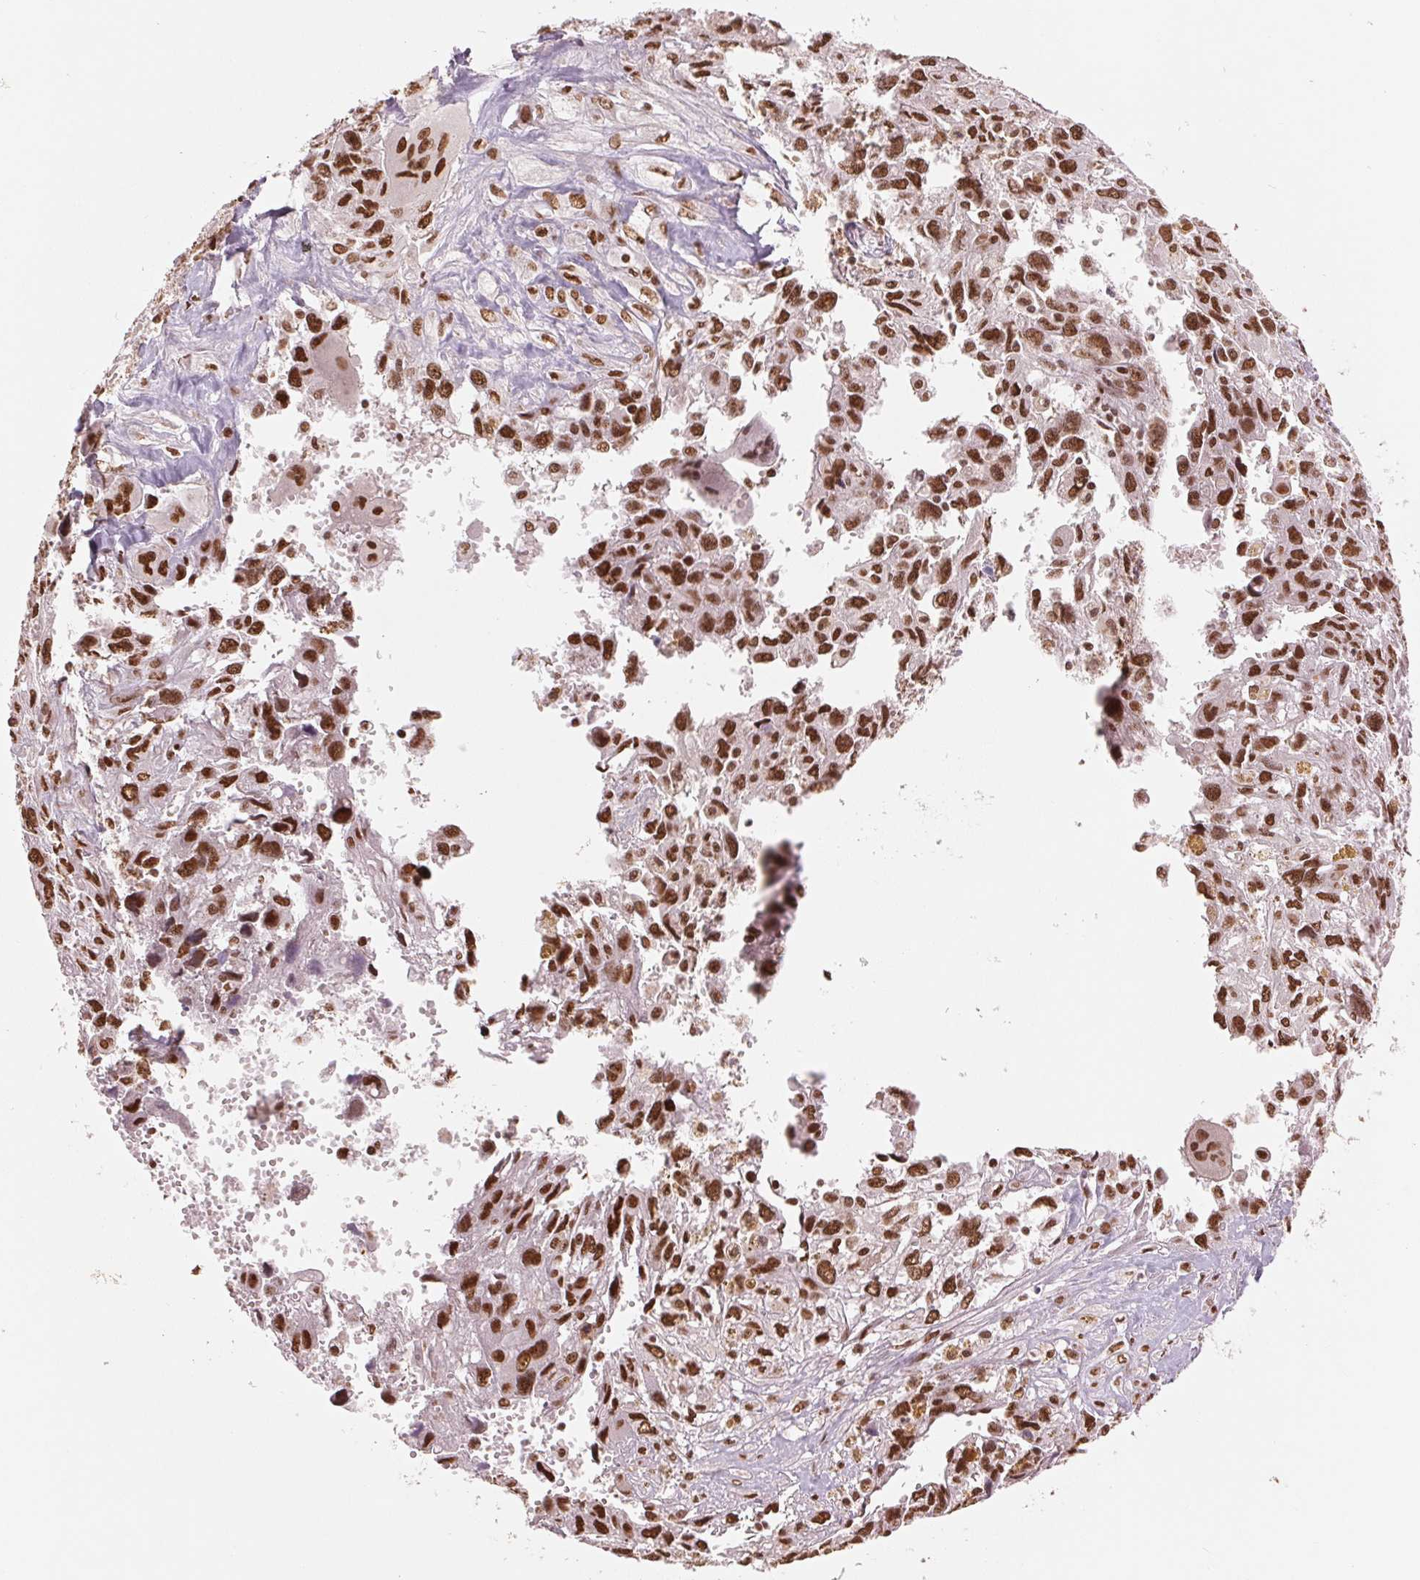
{"staining": {"intensity": "strong", "quantity": ">75%", "location": "nuclear"}, "tissue": "pancreatic cancer", "cell_type": "Tumor cells", "image_type": "cancer", "snomed": [{"axis": "morphology", "description": "Adenocarcinoma, NOS"}, {"axis": "topography", "description": "Pancreas"}], "caption": "The micrograph exhibits a brown stain indicating the presence of a protein in the nuclear of tumor cells in pancreatic cancer.", "gene": "TTLL9", "patient": {"sex": "female", "age": 47}}